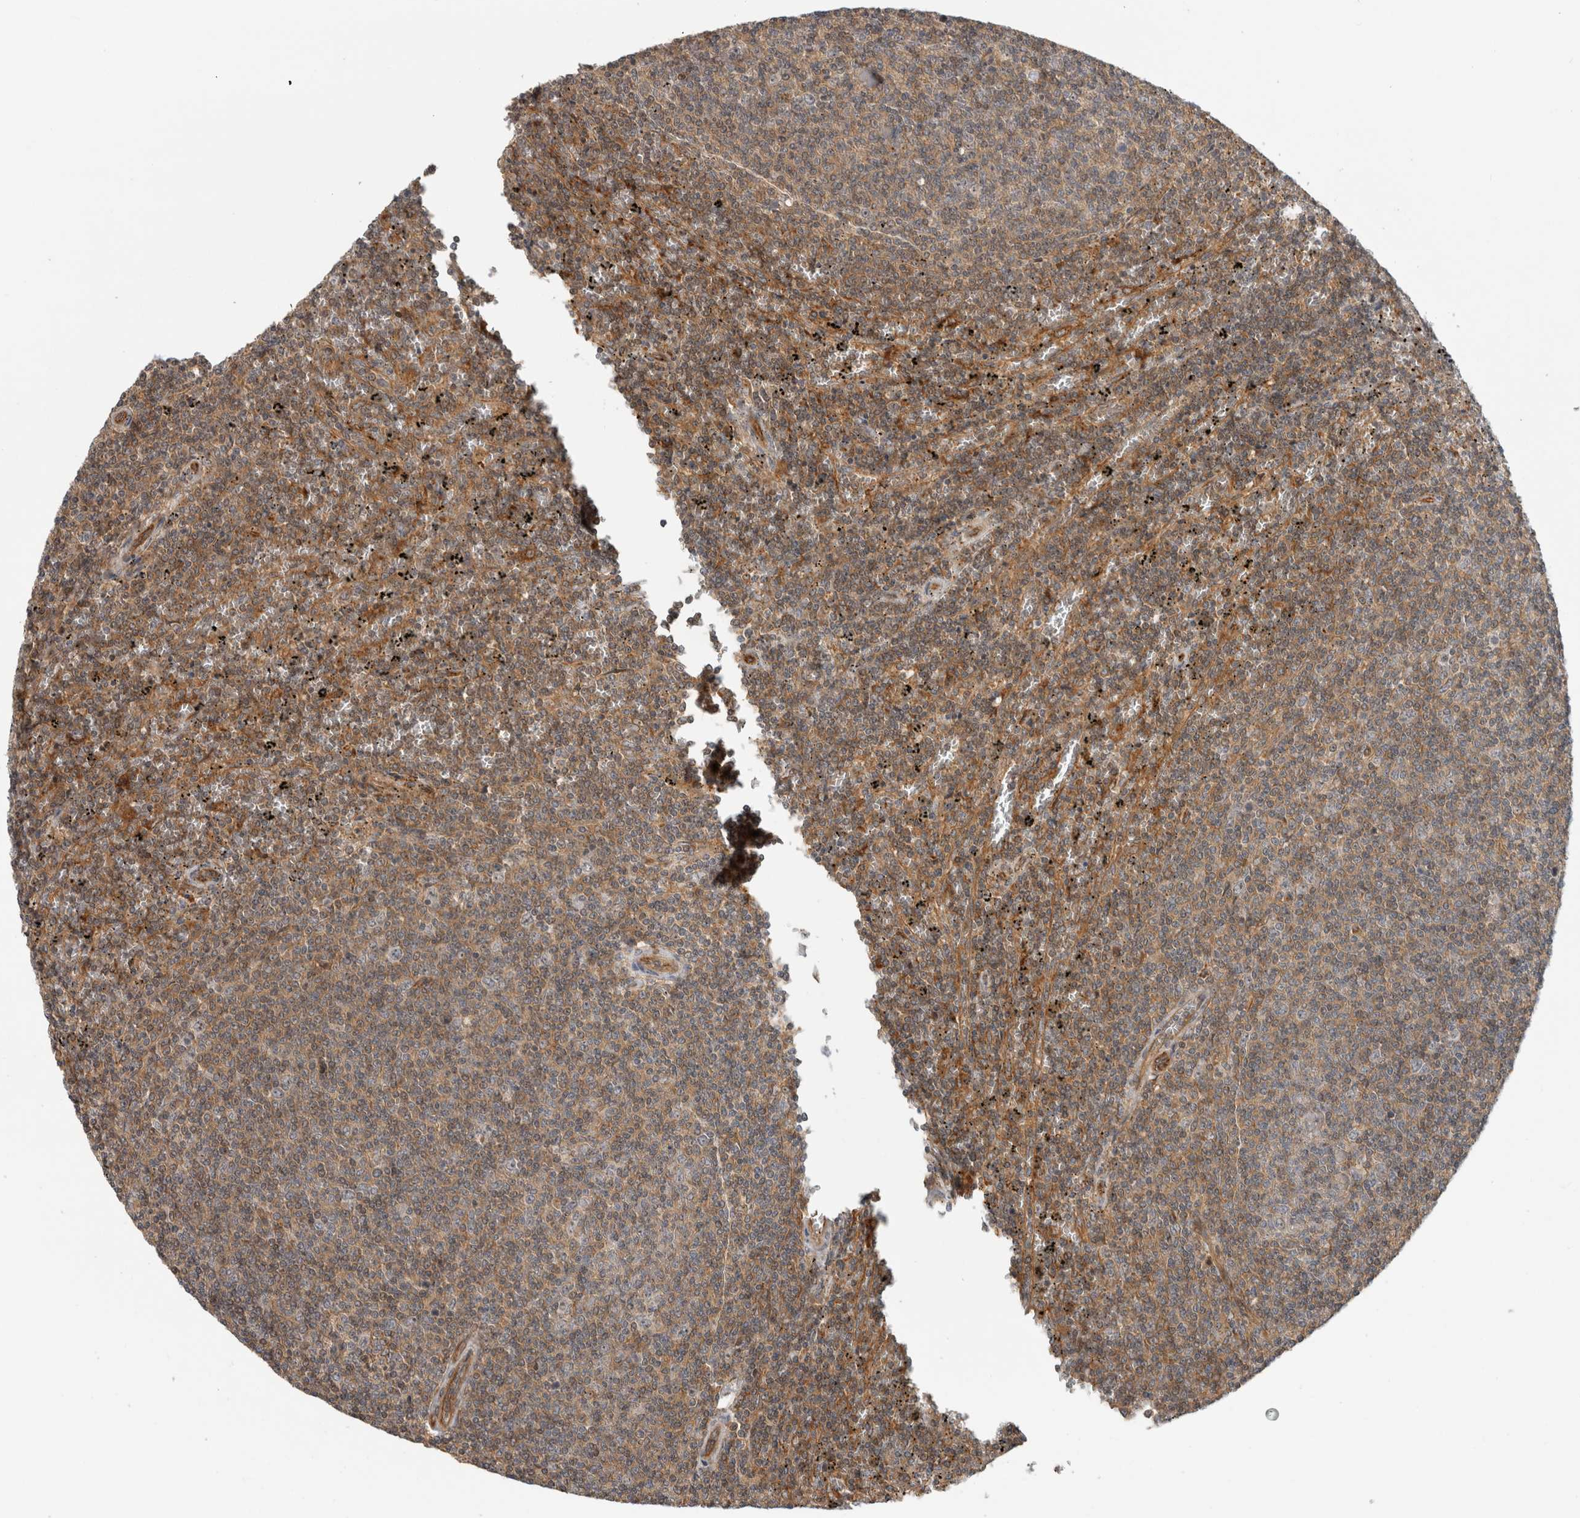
{"staining": {"intensity": "moderate", "quantity": ">75%", "location": "cytoplasmic/membranous"}, "tissue": "lymphoma", "cell_type": "Tumor cells", "image_type": "cancer", "snomed": [{"axis": "morphology", "description": "Malignant lymphoma, non-Hodgkin's type, Low grade"}, {"axis": "topography", "description": "Spleen"}], "caption": "An immunohistochemistry histopathology image of tumor tissue is shown. Protein staining in brown shows moderate cytoplasmic/membranous positivity in low-grade malignant lymphoma, non-Hodgkin's type within tumor cells.", "gene": "WASF2", "patient": {"sex": "female", "age": 50}}